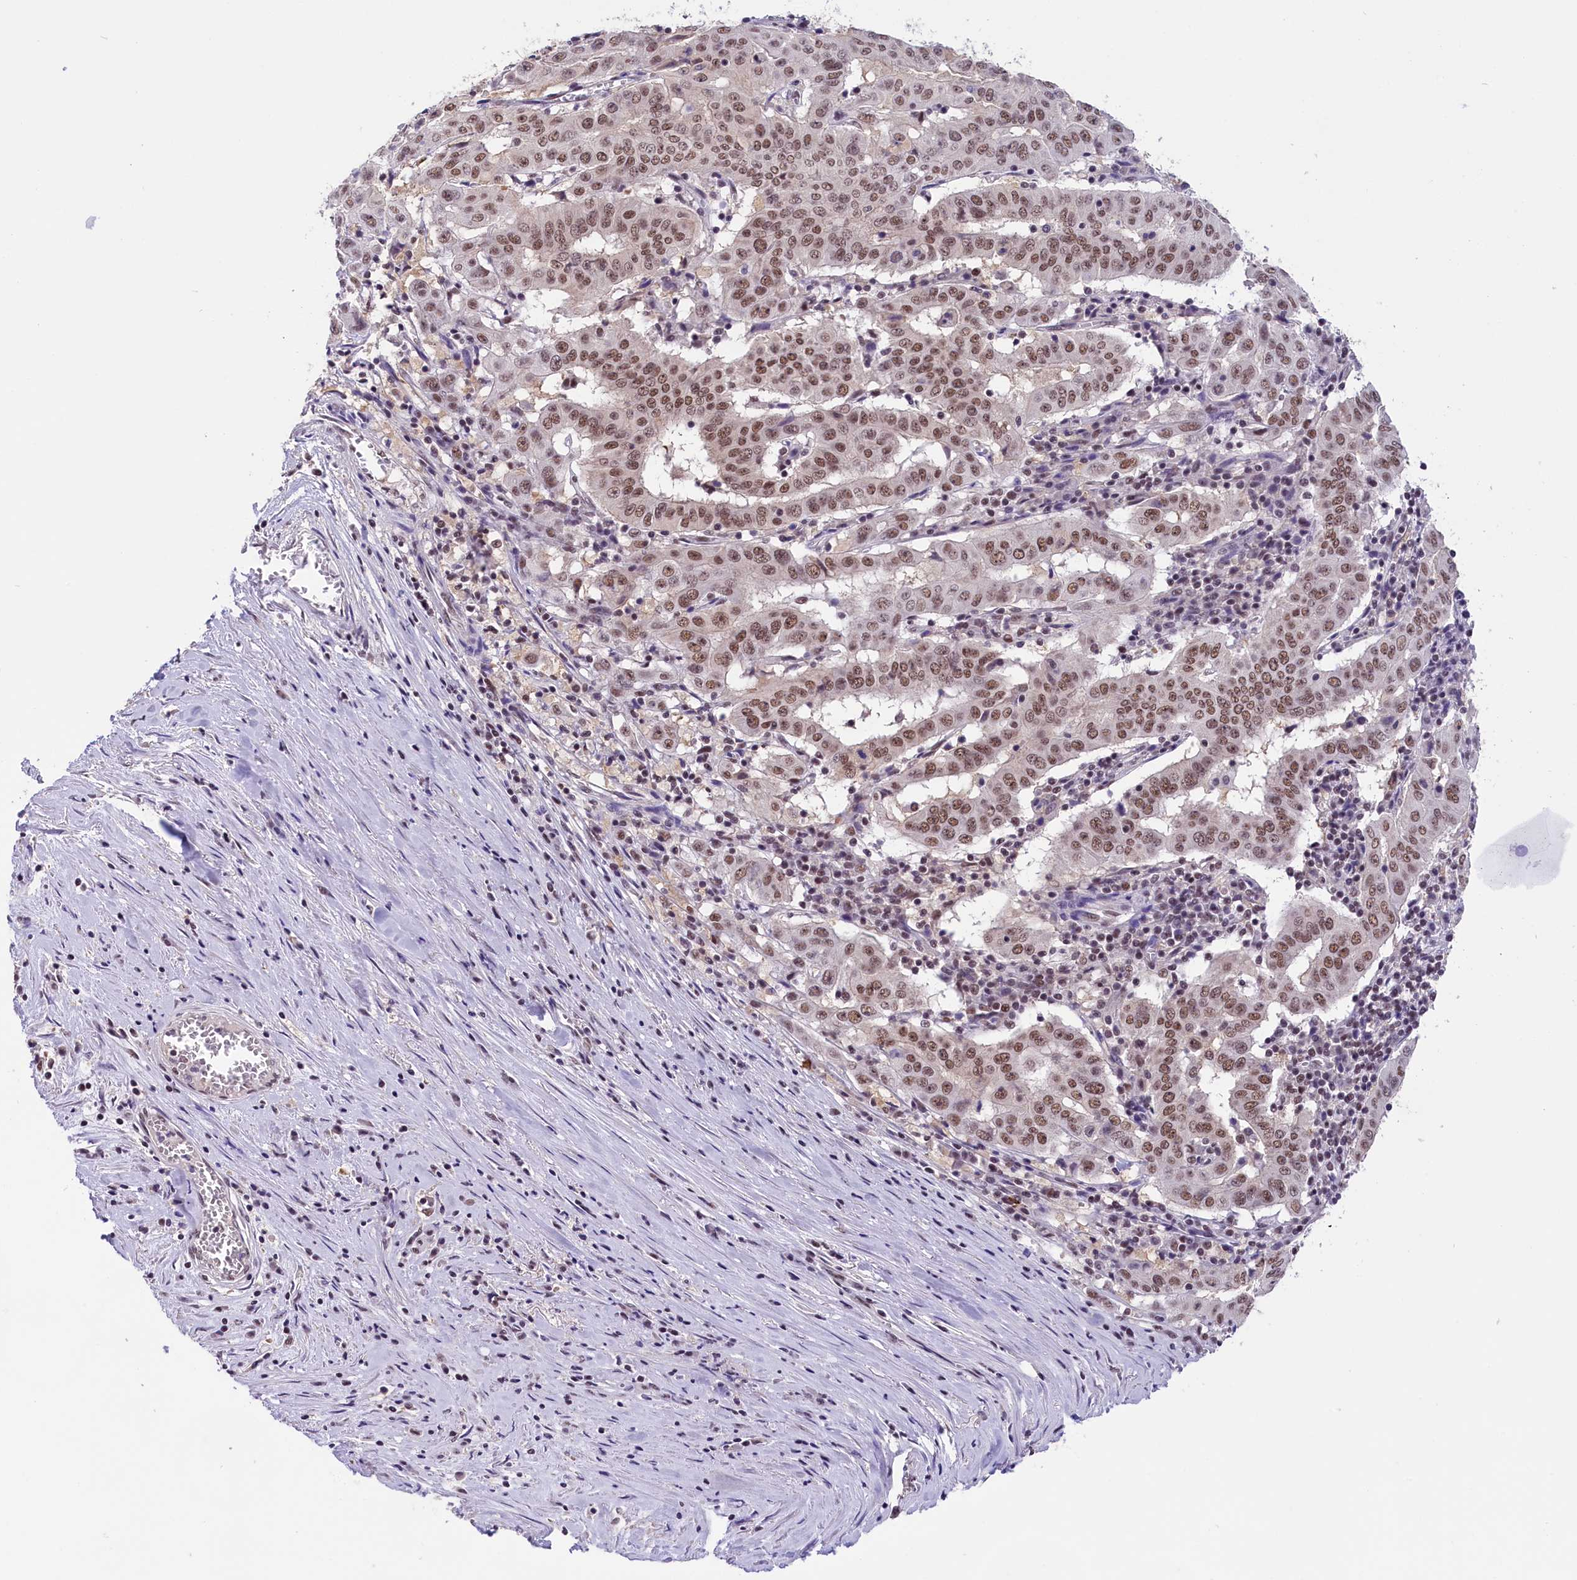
{"staining": {"intensity": "moderate", "quantity": ">75%", "location": "nuclear"}, "tissue": "pancreatic cancer", "cell_type": "Tumor cells", "image_type": "cancer", "snomed": [{"axis": "morphology", "description": "Adenocarcinoma, NOS"}, {"axis": "topography", "description": "Pancreas"}], "caption": "A brown stain highlights moderate nuclear expression of a protein in human pancreatic cancer (adenocarcinoma) tumor cells.", "gene": "ZC3H4", "patient": {"sex": "male", "age": 63}}